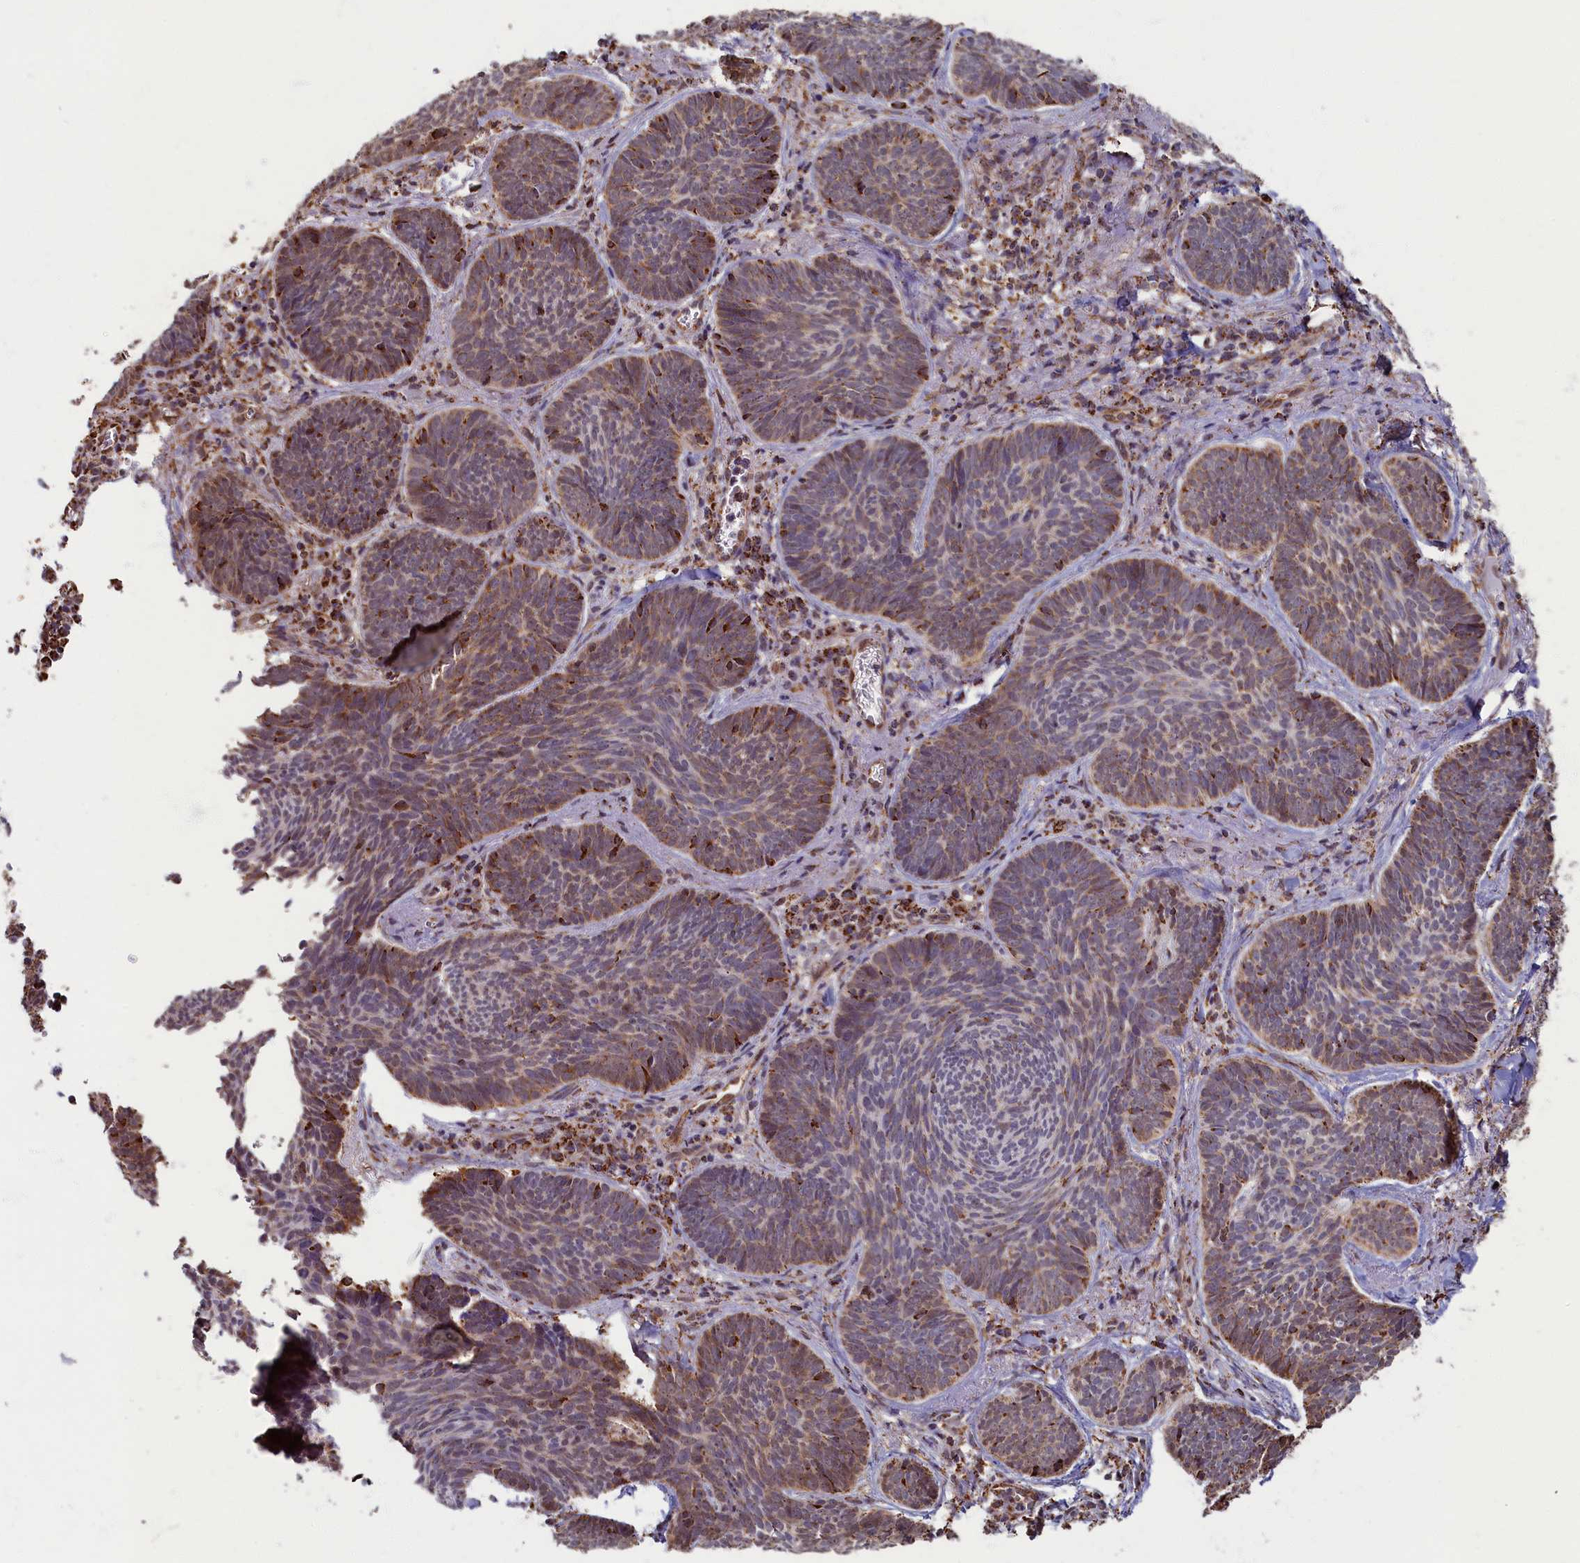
{"staining": {"intensity": "moderate", "quantity": "25%-75%", "location": "cytoplasmic/membranous"}, "tissue": "skin cancer", "cell_type": "Tumor cells", "image_type": "cancer", "snomed": [{"axis": "morphology", "description": "Basal cell carcinoma"}, {"axis": "topography", "description": "Skin"}], "caption": "Immunohistochemical staining of basal cell carcinoma (skin) displays medium levels of moderate cytoplasmic/membranous protein staining in about 25%-75% of tumor cells. The staining was performed using DAB (3,3'-diaminobenzidine) to visualize the protein expression in brown, while the nuclei were stained in blue with hematoxylin (Magnification: 20x).", "gene": "SPR", "patient": {"sex": "female", "age": 74}}